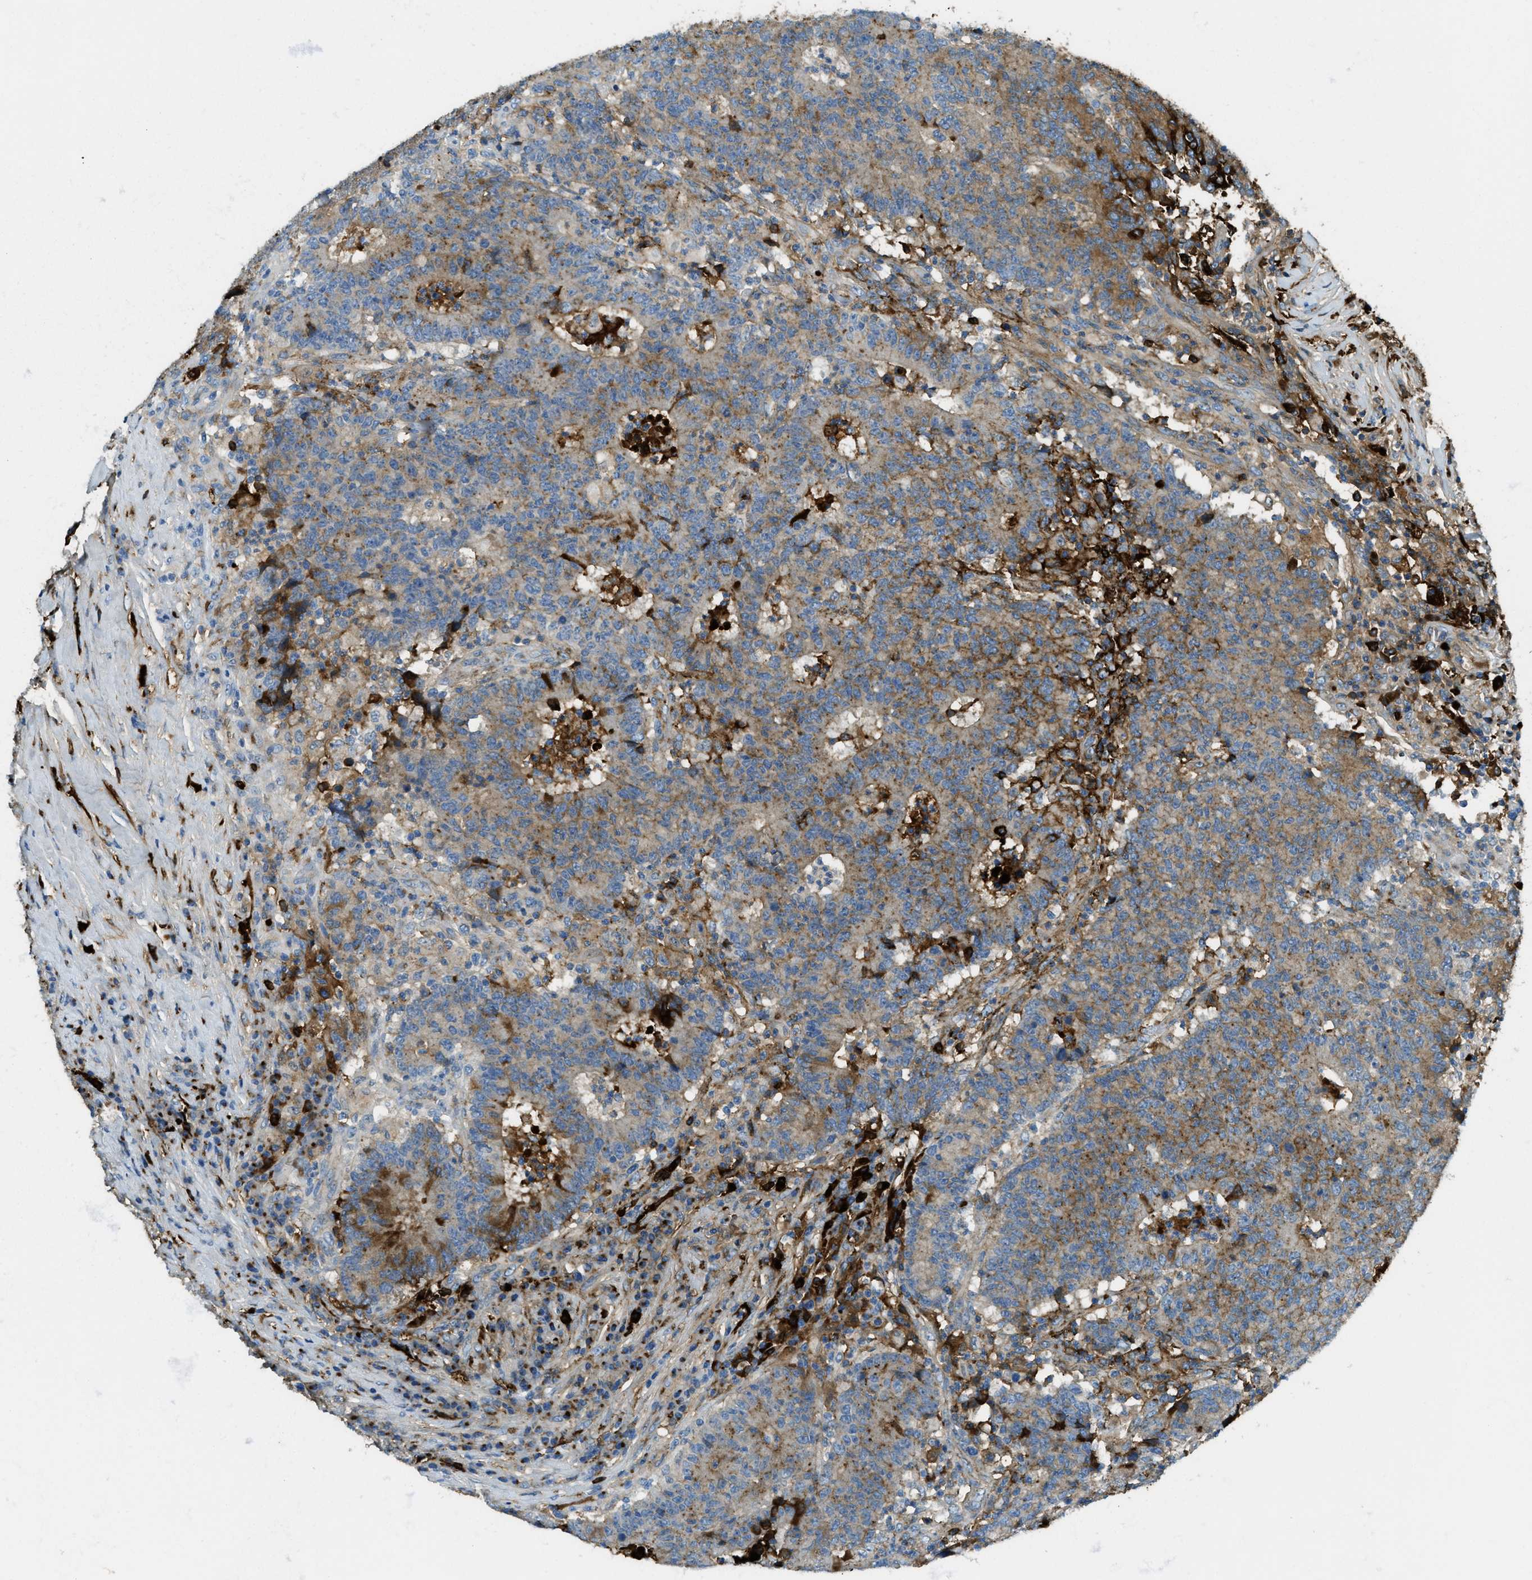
{"staining": {"intensity": "moderate", "quantity": "<25%", "location": "cytoplasmic/membranous"}, "tissue": "colorectal cancer", "cell_type": "Tumor cells", "image_type": "cancer", "snomed": [{"axis": "morphology", "description": "Normal tissue, NOS"}, {"axis": "morphology", "description": "Adenocarcinoma, NOS"}, {"axis": "topography", "description": "Colon"}], "caption": "DAB immunohistochemical staining of colorectal adenocarcinoma exhibits moderate cytoplasmic/membranous protein staining in about <25% of tumor cells.", "gene": "TRIM59", "patient": {"sex": "female", "age": 75}}